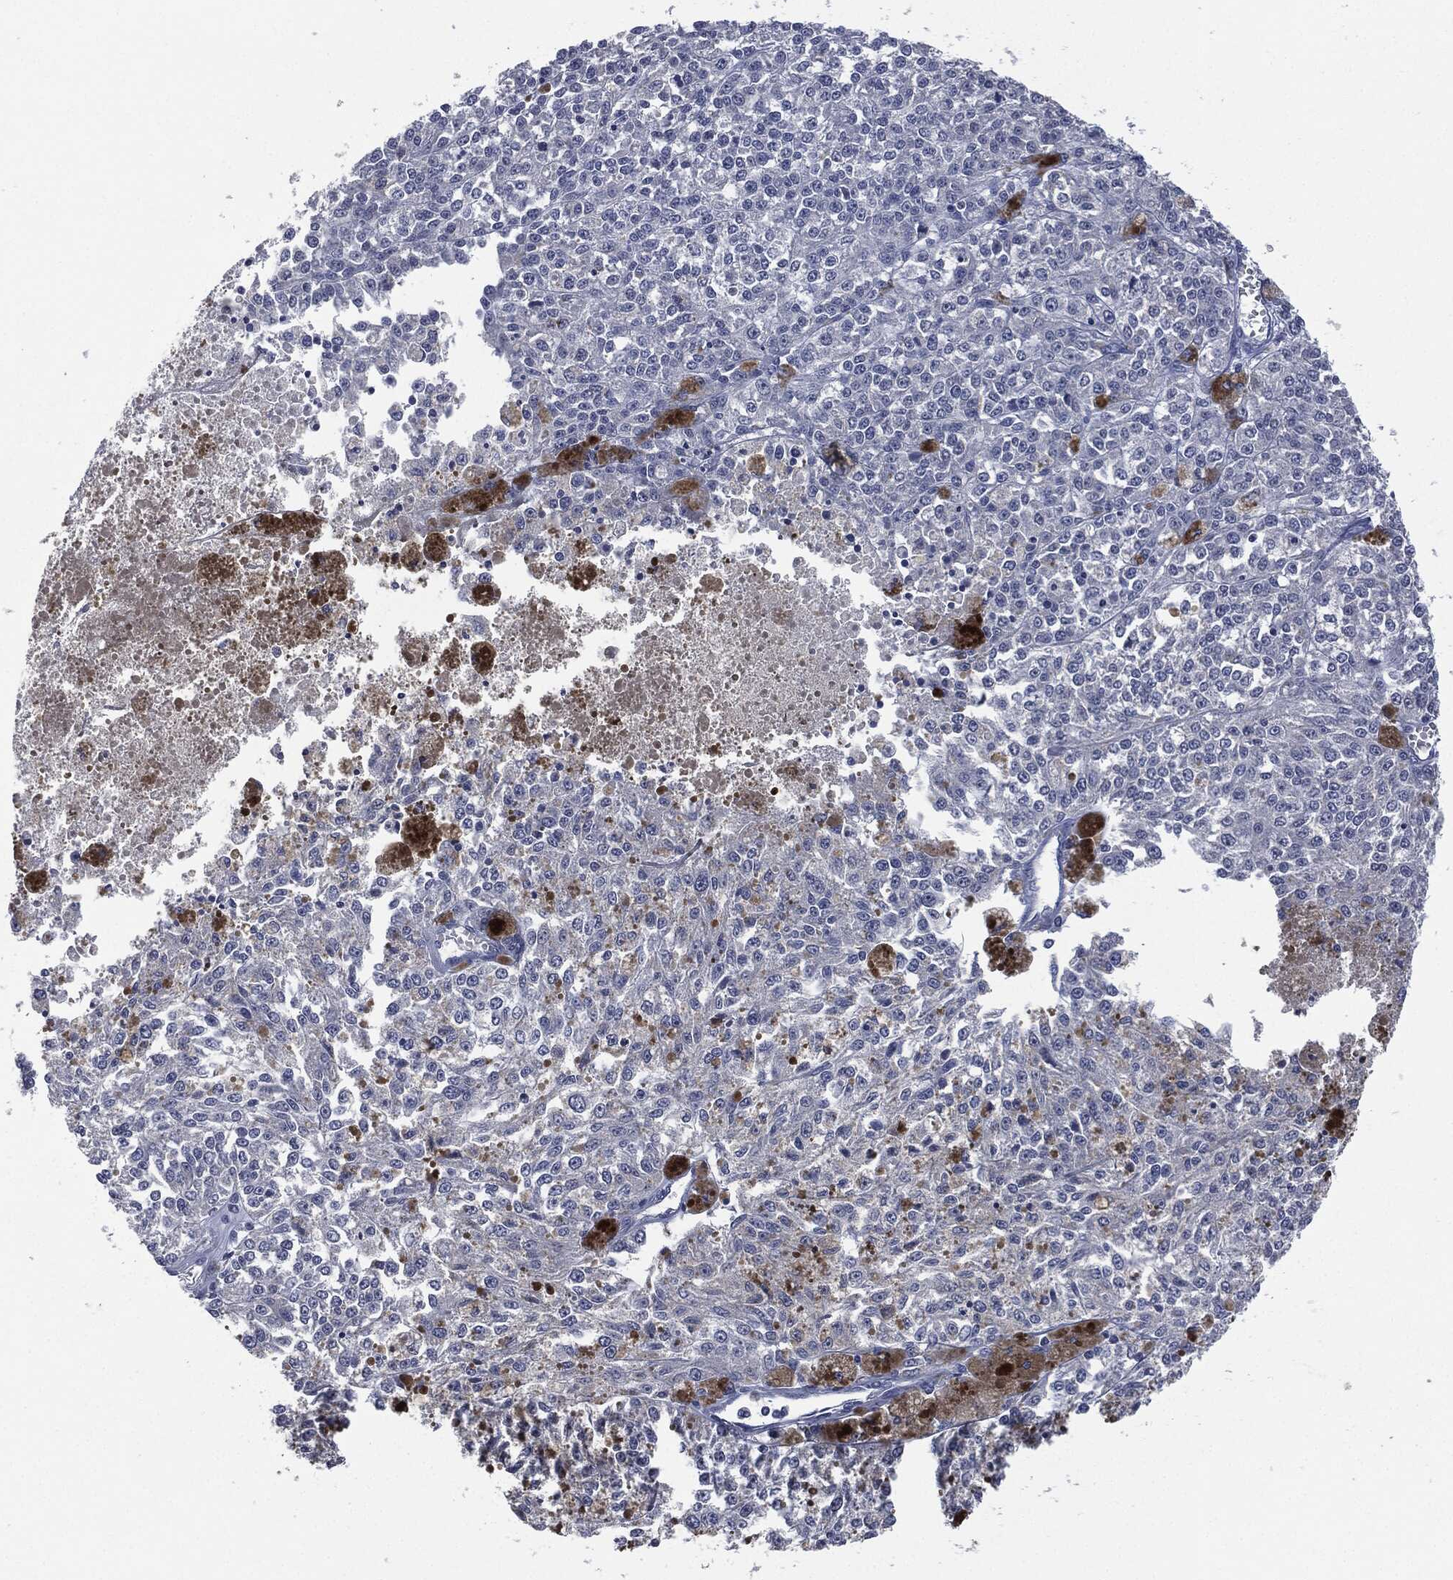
{"staining": {"intensity": "negative", "quantity": "none", "location": "none"}, "tissue": "melanoma", "cell_type": "Tumor cells", "image_type": "cancer", "snomed": [{"axis": "morphology", "description": "Malignant melanoma, Metastatic site"}, {"axis": "topography", "description": "Lymph node"}], "caption": "Malignant melanoma (metastatic site) was stained to show a protein in brown. There is no significant expression in tumor cells. Brightfield microscopy of immunohistochemistry (IHC) stained with DAB (brown) and hematoxylin (blue), captured at high magnification.", "gene": "IL1RN", "patient": {"sex": "female", "age": 64}}